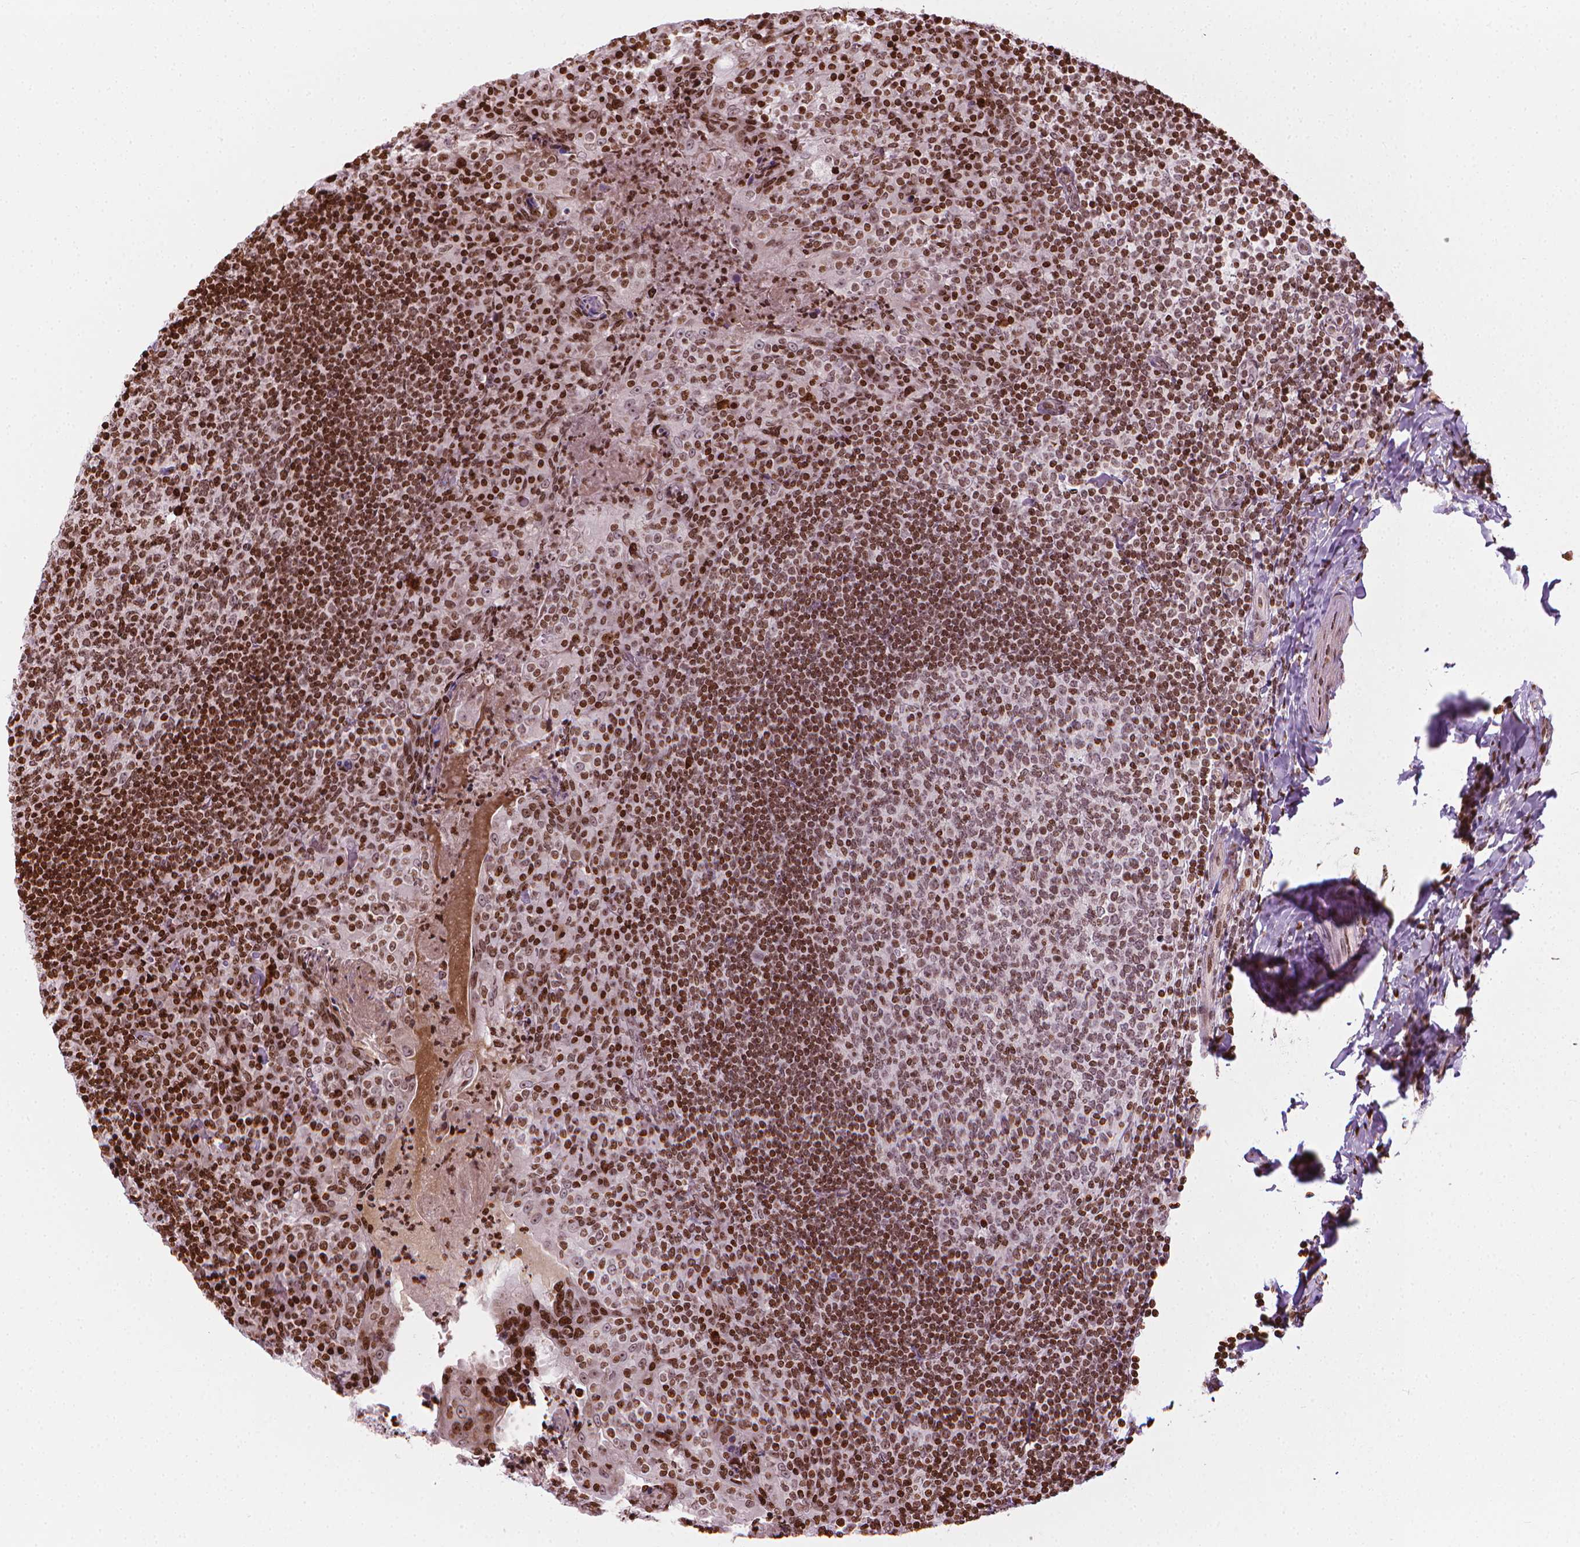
{"staining": {"intensity": "strong", "quantity": "25%-75%", "location": "nuclear"}, "tissue": "tonsil", "cell_type": "Germinal center cells", "image_type": "normal", "snomed": [{"axis": "morphology", "description": "Normal tissue, NOS"}, {"axis": "topography", "description": "Tonsil"}], "caption": "A high amount of strong nuclear positivity is seen in about 25%-75% of germinal center cells in normal tonsil.", "gene": "PIP4K2A", "patient": {"sex": "female", "age": 10}}